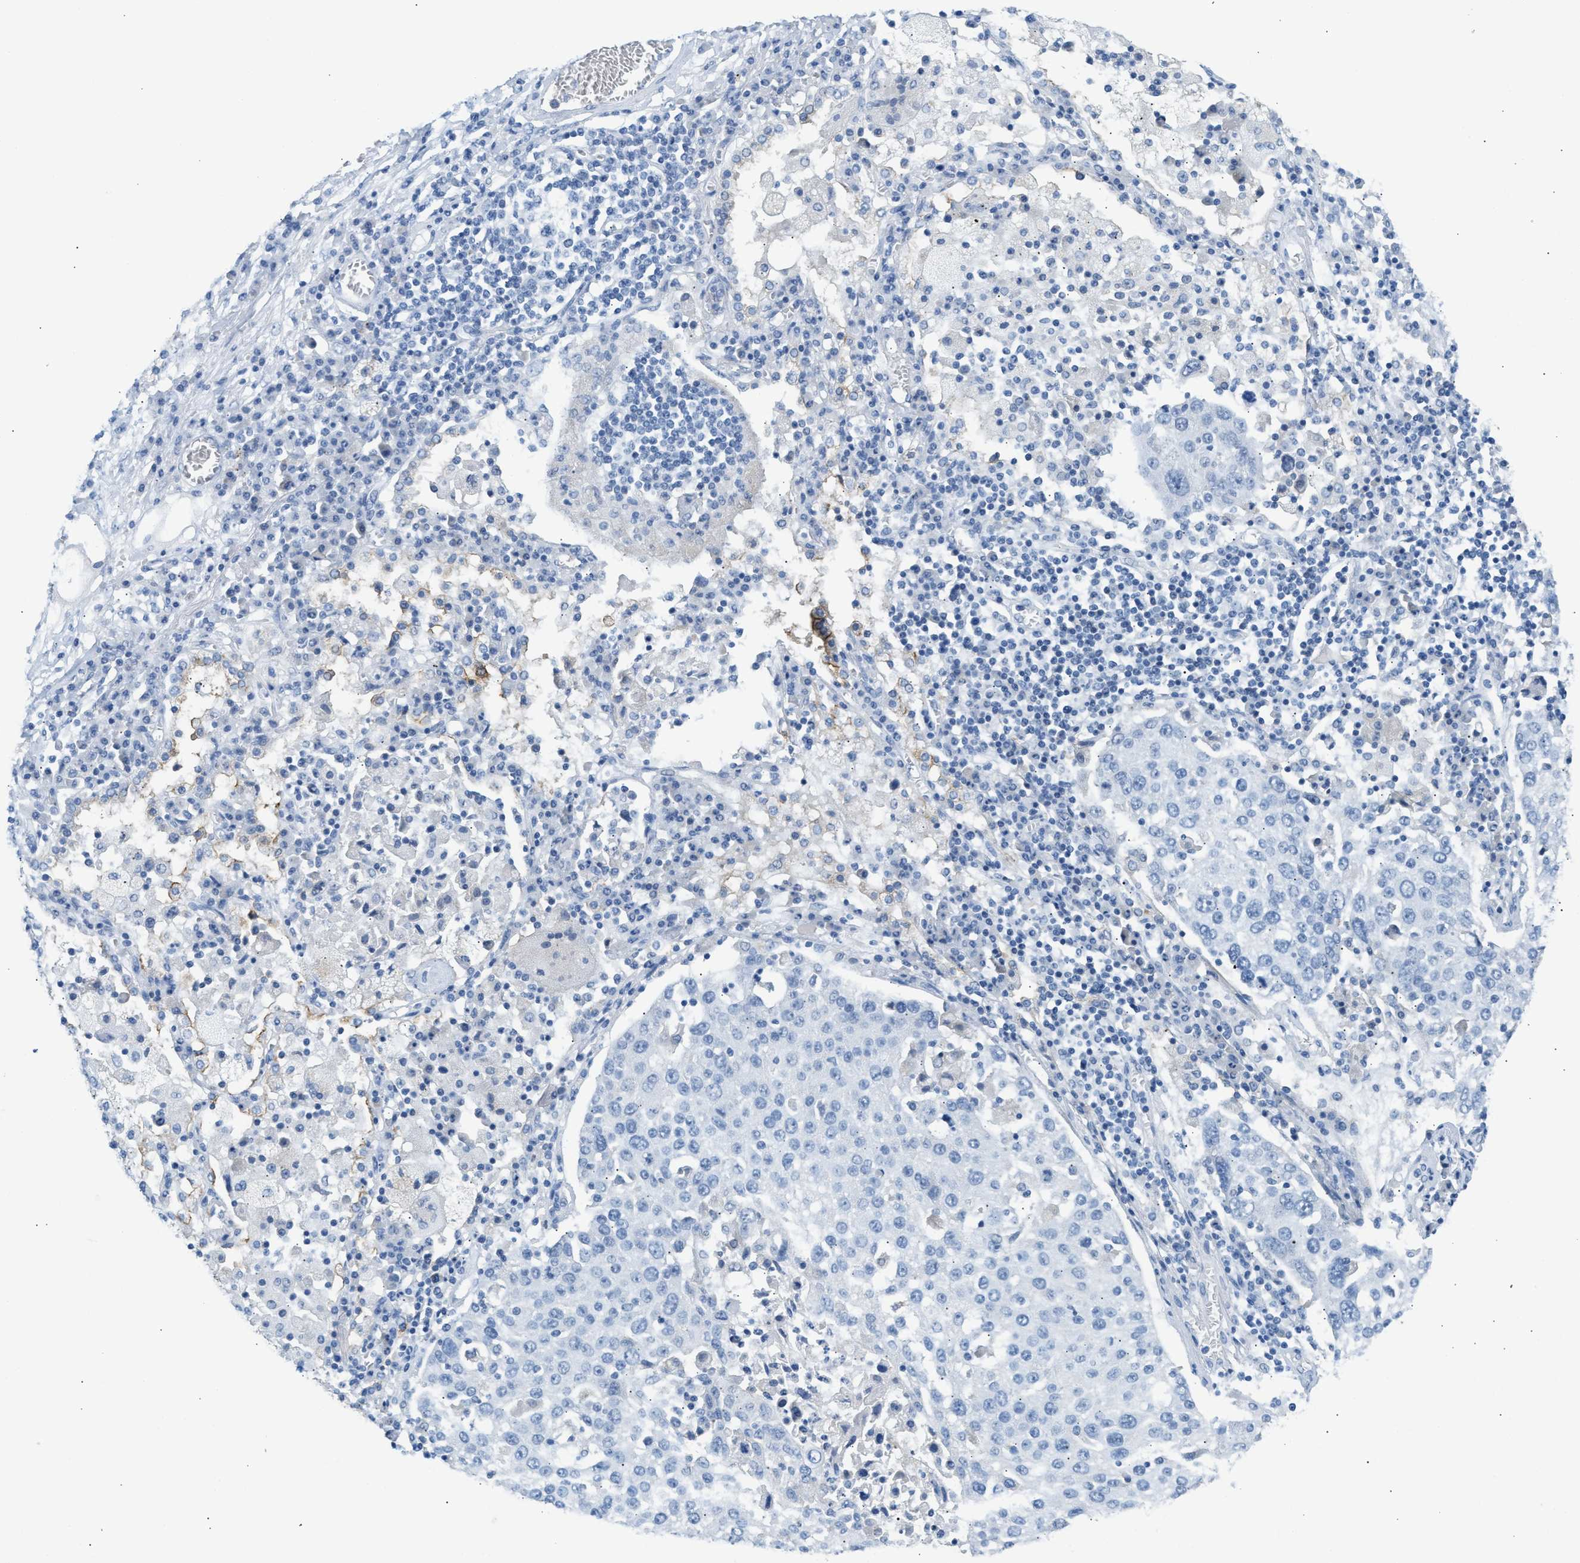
{"staining": {"intensity": "negative", "quantity": "none", "location": "none"}, "tissue": "lung cancer", "cell_type": "Tumor cells", "image_type": "cancer", "snomed": [{"axis": "morphology", "description": "Squamous cell carcinoma, NOS"}, {"axis": "topography", "description": "Lung"}], "caption": "IHC of human squamous cell carcinoma (lung) exhibits no expression in tumor cells. Nuclei are stained in blue.", "gene": "ERBB2", "patient": {"sex": "male", "age": 65}}